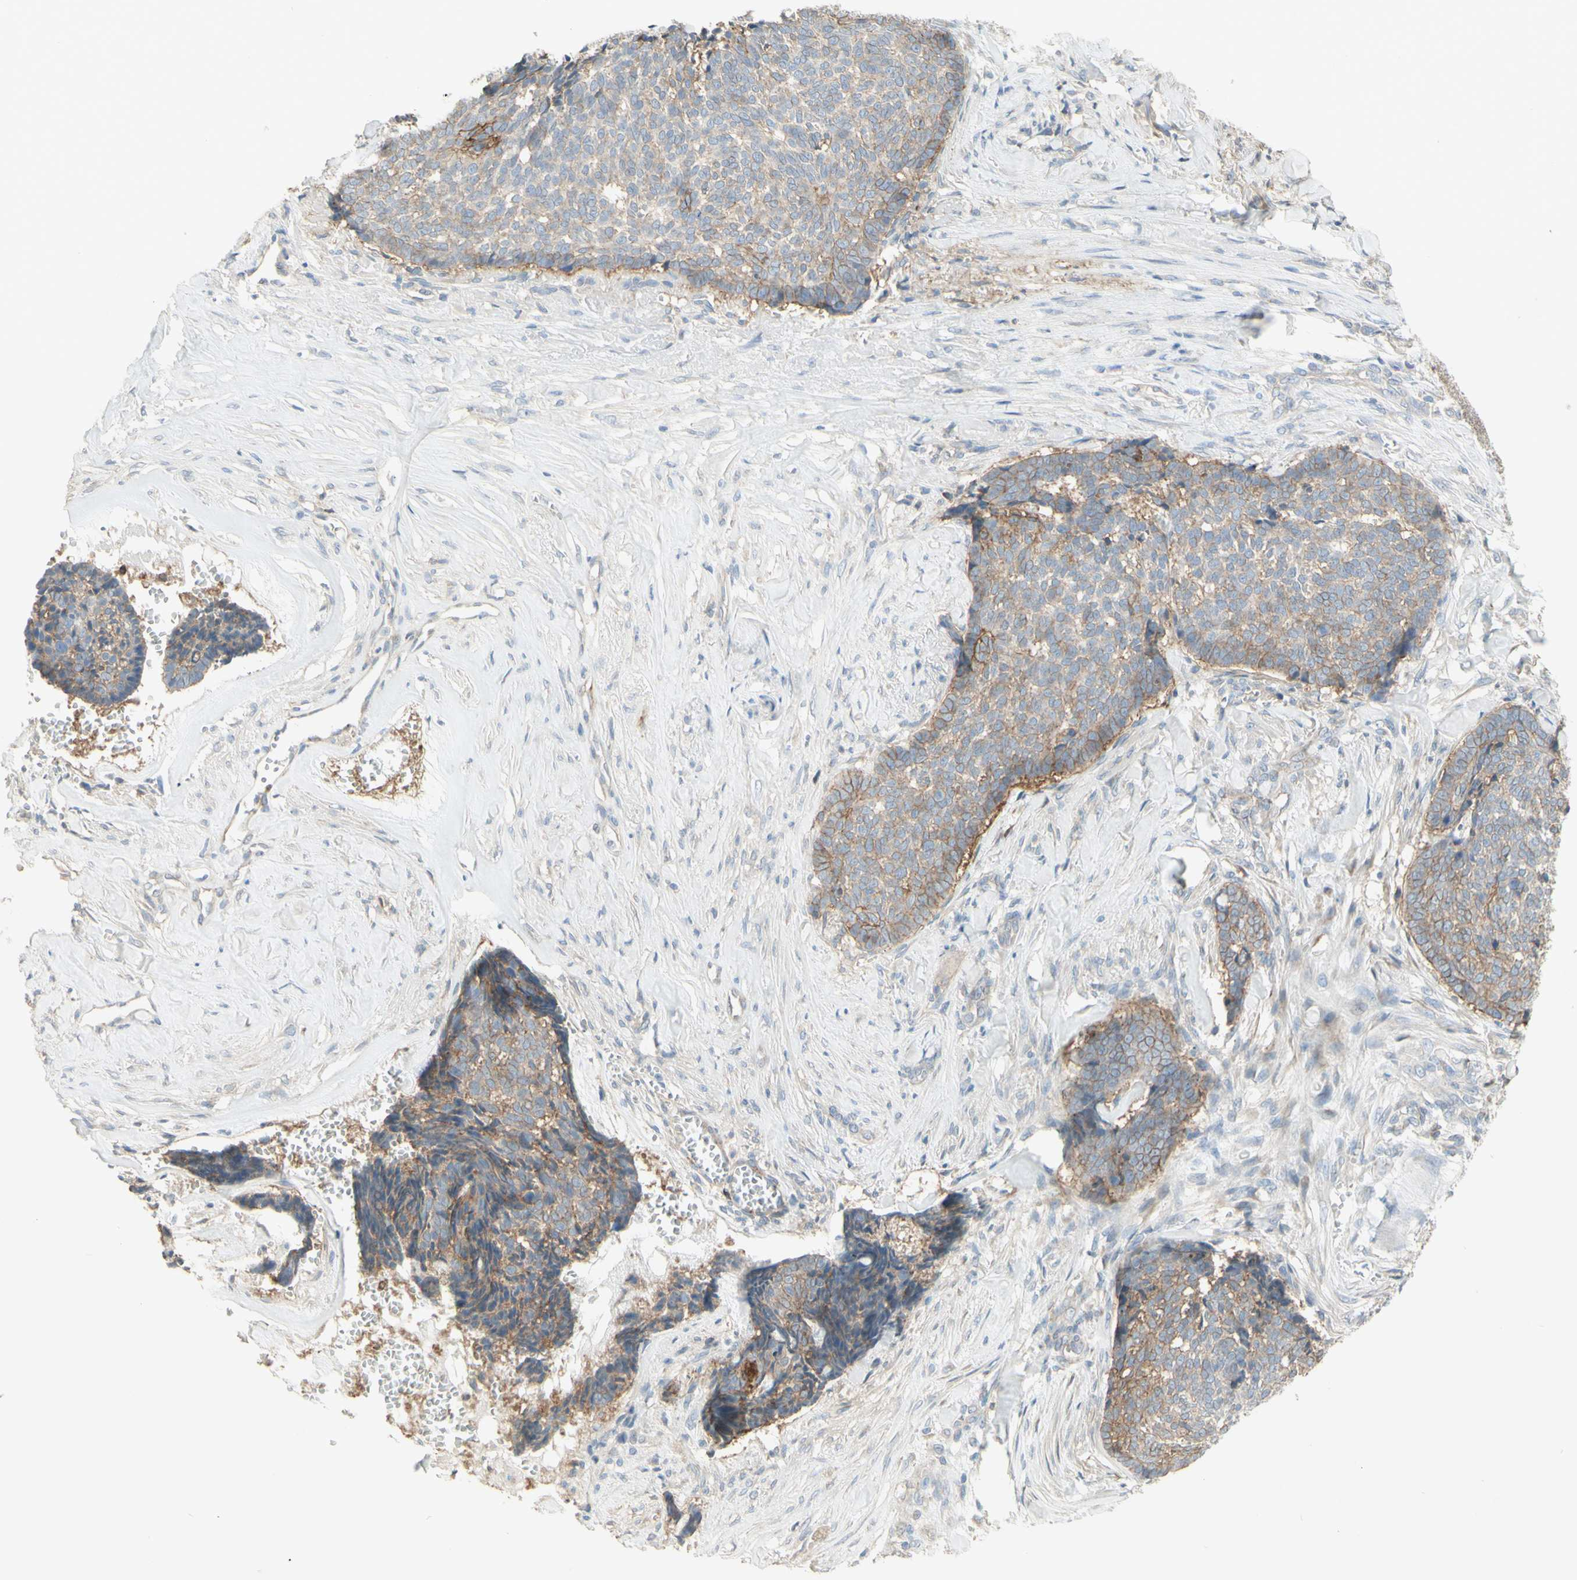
{"staining": {"intensity": "weak", "quantity": "25%-75%", "location": "cytoplasmic/membranous"}, "tissue": "skin cancer", "cell_type": "Tumor cells", "image_type": "cancer", "snomed": [{"axis": "morphology", "description": "Basal cell carcinoma"}, {"axis": "topography", "description": "Skin"}], "caption": "The histopathology image shows a brown stain indicating the presence of a protein in the cytoplasmic/membranous of tumor cells in skin cancer (basal cell carcinoma). The protein of interest is shown in brown color, while the nuclei are stained blue.", "gene": "RNF149", "patient": {"sex": "male", "age": 84}}